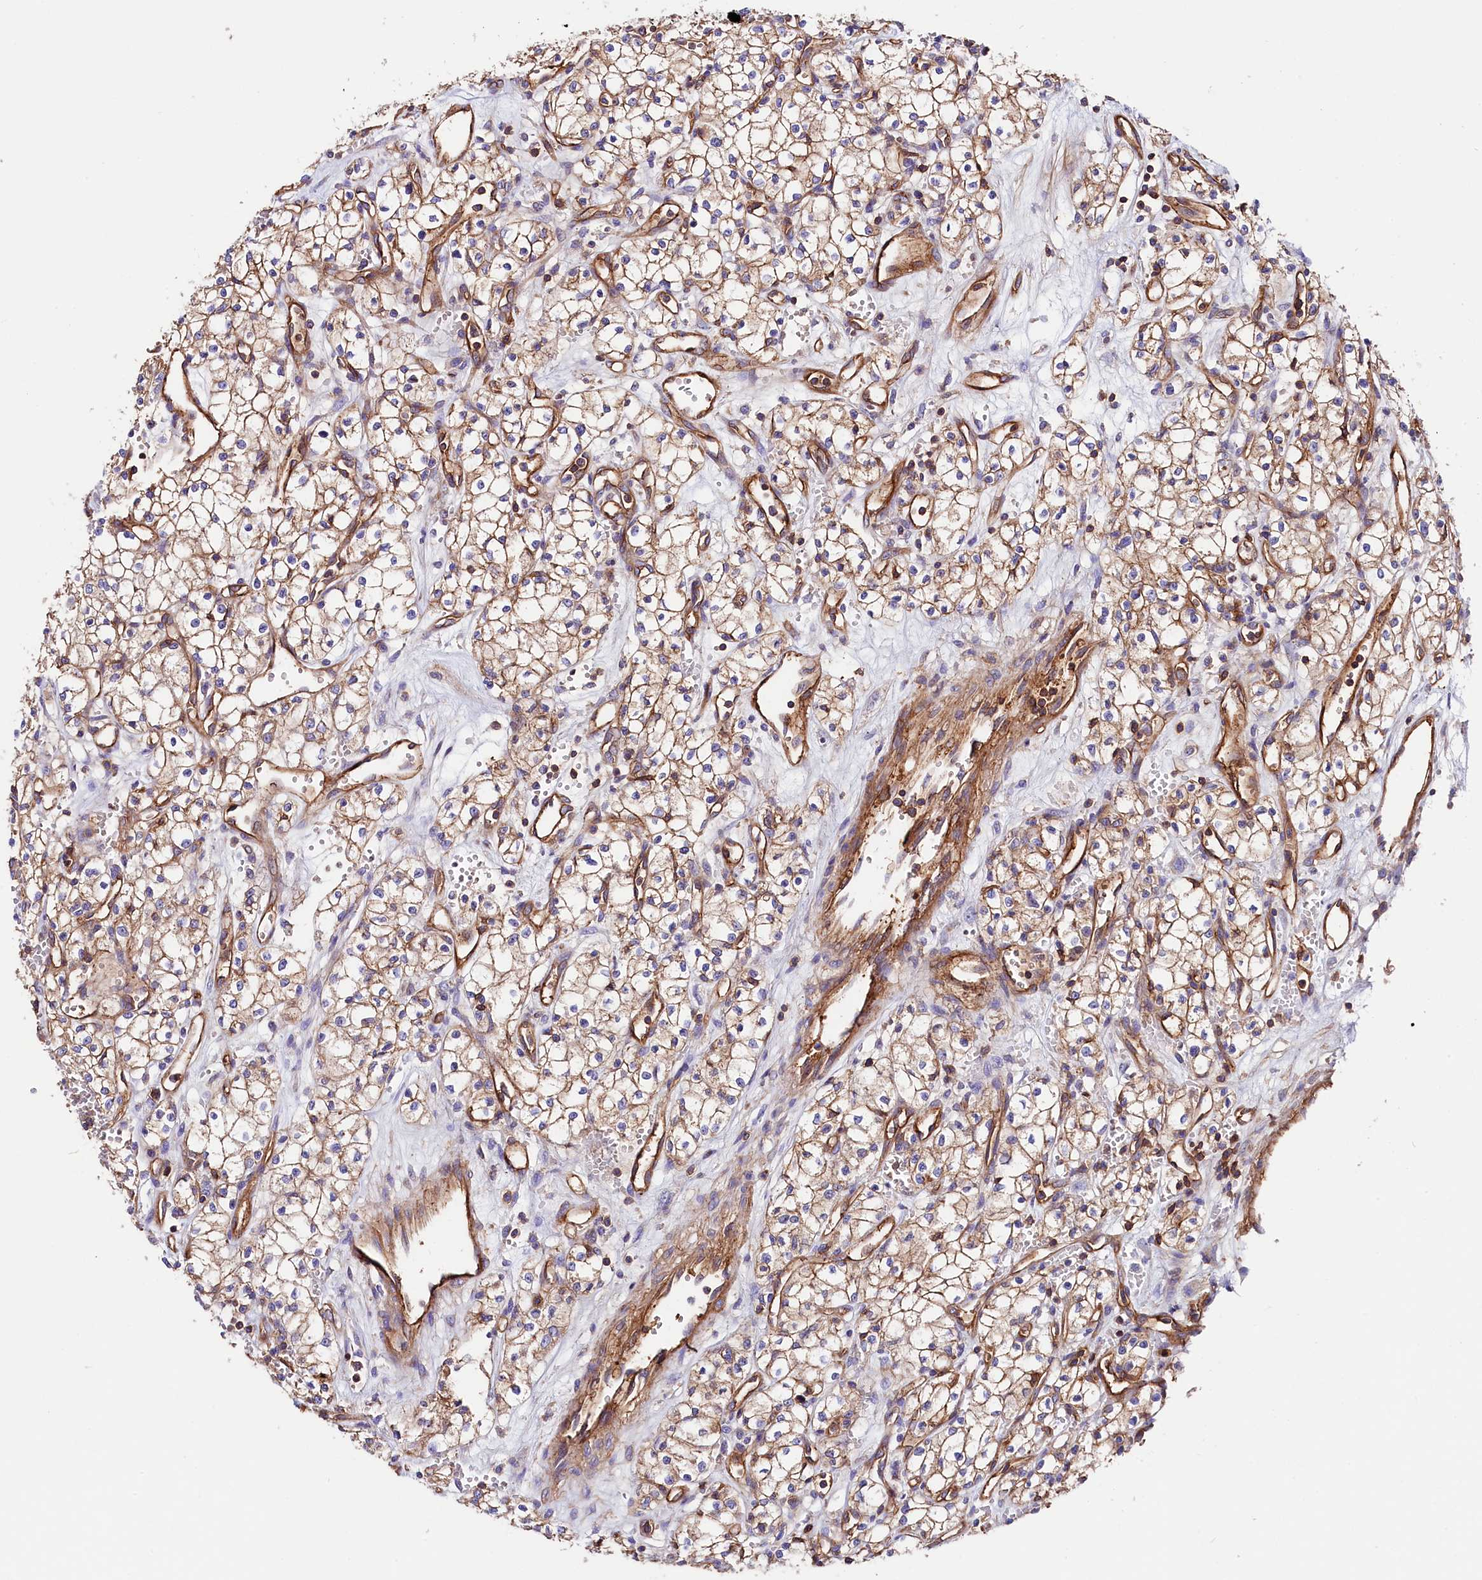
{"staining": {"intensity": "moderate", "quantity": "25%-75%", "location": "cytoplasmic/membranous"}, "tissue": "renal cancer", "cell_type": "Tumor cells", "image_type": "cancer", "snomed": [{"axis": "morphology", "description": "Adenocarcinoma, NOS"}, {"axis": "topography", "description": "Kidney"}], "caption": "This is a micrograph of immunohistochemistry staining of renal cancer, which shows moderate expression in the cytoplasmic/membranous of tumor cells.", "gene": "ATP2B4", "patient": {"sex": "male", "age": 59}}